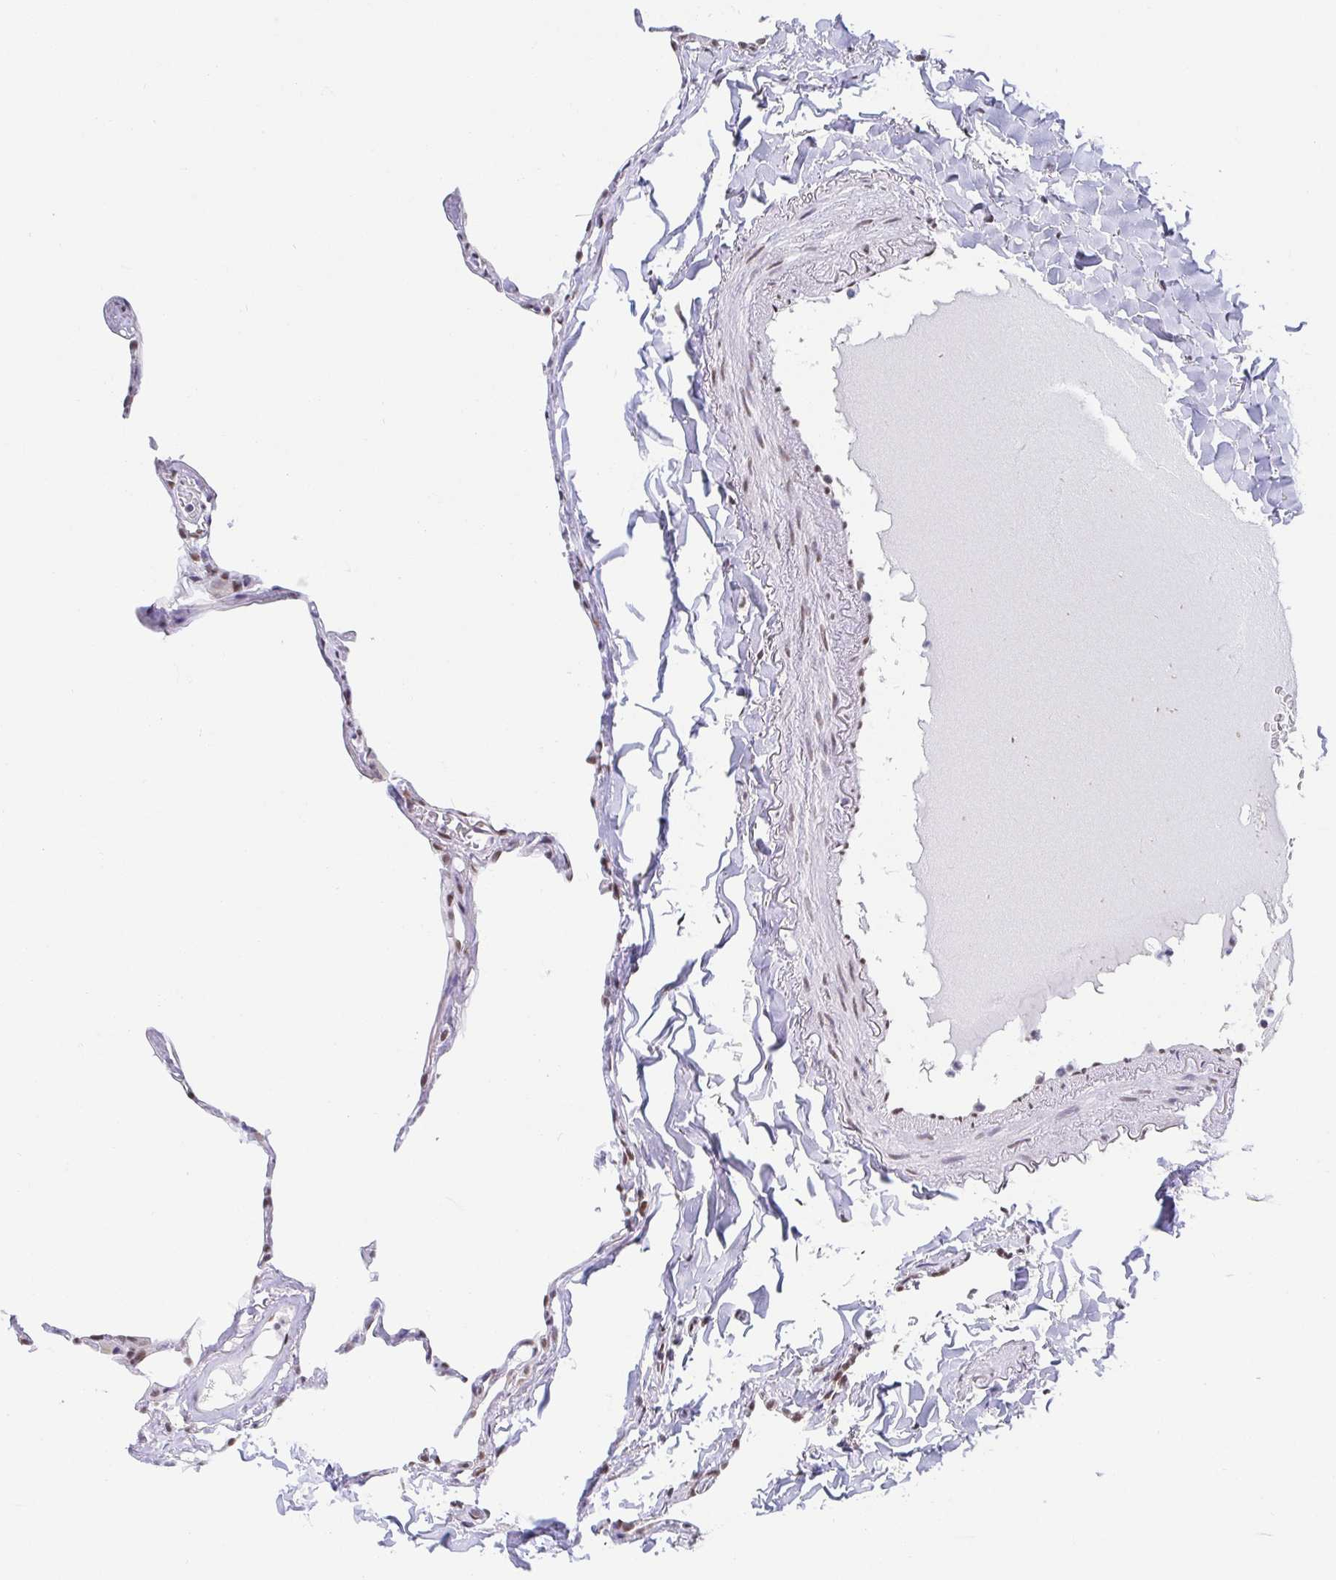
{"staining": {"intensity": "moderate", "quantity": "25%-75%", "location": "nuclear"}, "tissue": "lung", "cell_type": "Alveolar cells", "image_type": "normal", "snomed": [{"axis": "morphology", "description": "Normal tissue, NOS"}, {"axis": "topography", "description": "Lung"}], "caption": "A micrograph showing moderate nuclear staining in approximately 25%-75% of alveolar cells in normal lung, as visualized by brown immunohistochemical staining.", "gene": "SLC7A10", "patient": {"sex": "male", "age": 65}}